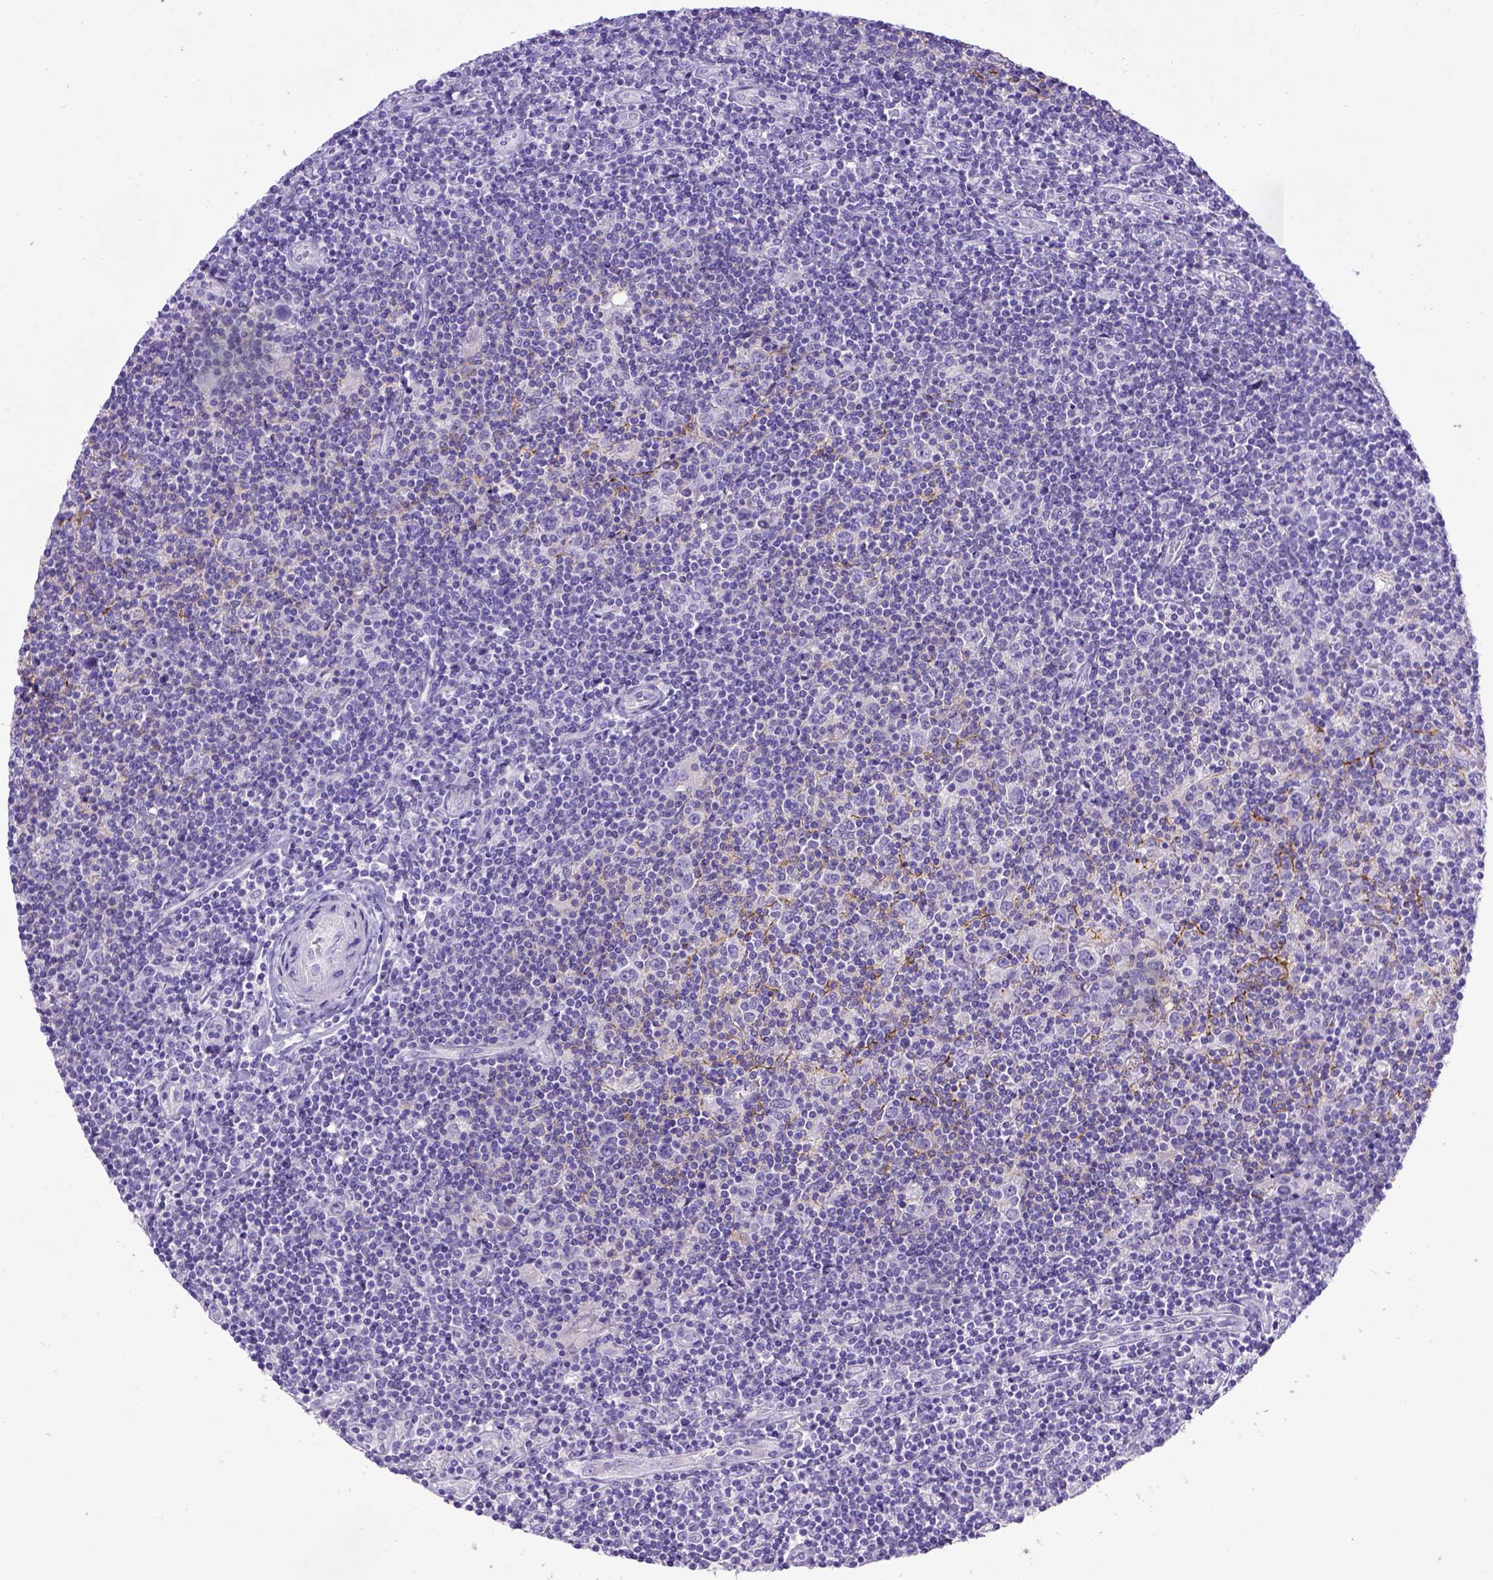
{"staining": {"intensity": "negative", "quantity": "none", "location": "none"}, "tissue": "lymphoma", "cell_type": "Tumor cells", "image_type": "cancer", "snomed": [{"axis": "morphology", "description": "Hodgkin's disease, NOS"}, {"axis": "topography", "description": "Lymph node"}], "caption": "Protein analysis of lymphoma reveals no significant expression in tumor cells.", "gene": "BTN1A1", "patient": {"sex": "male", "age": 40}}